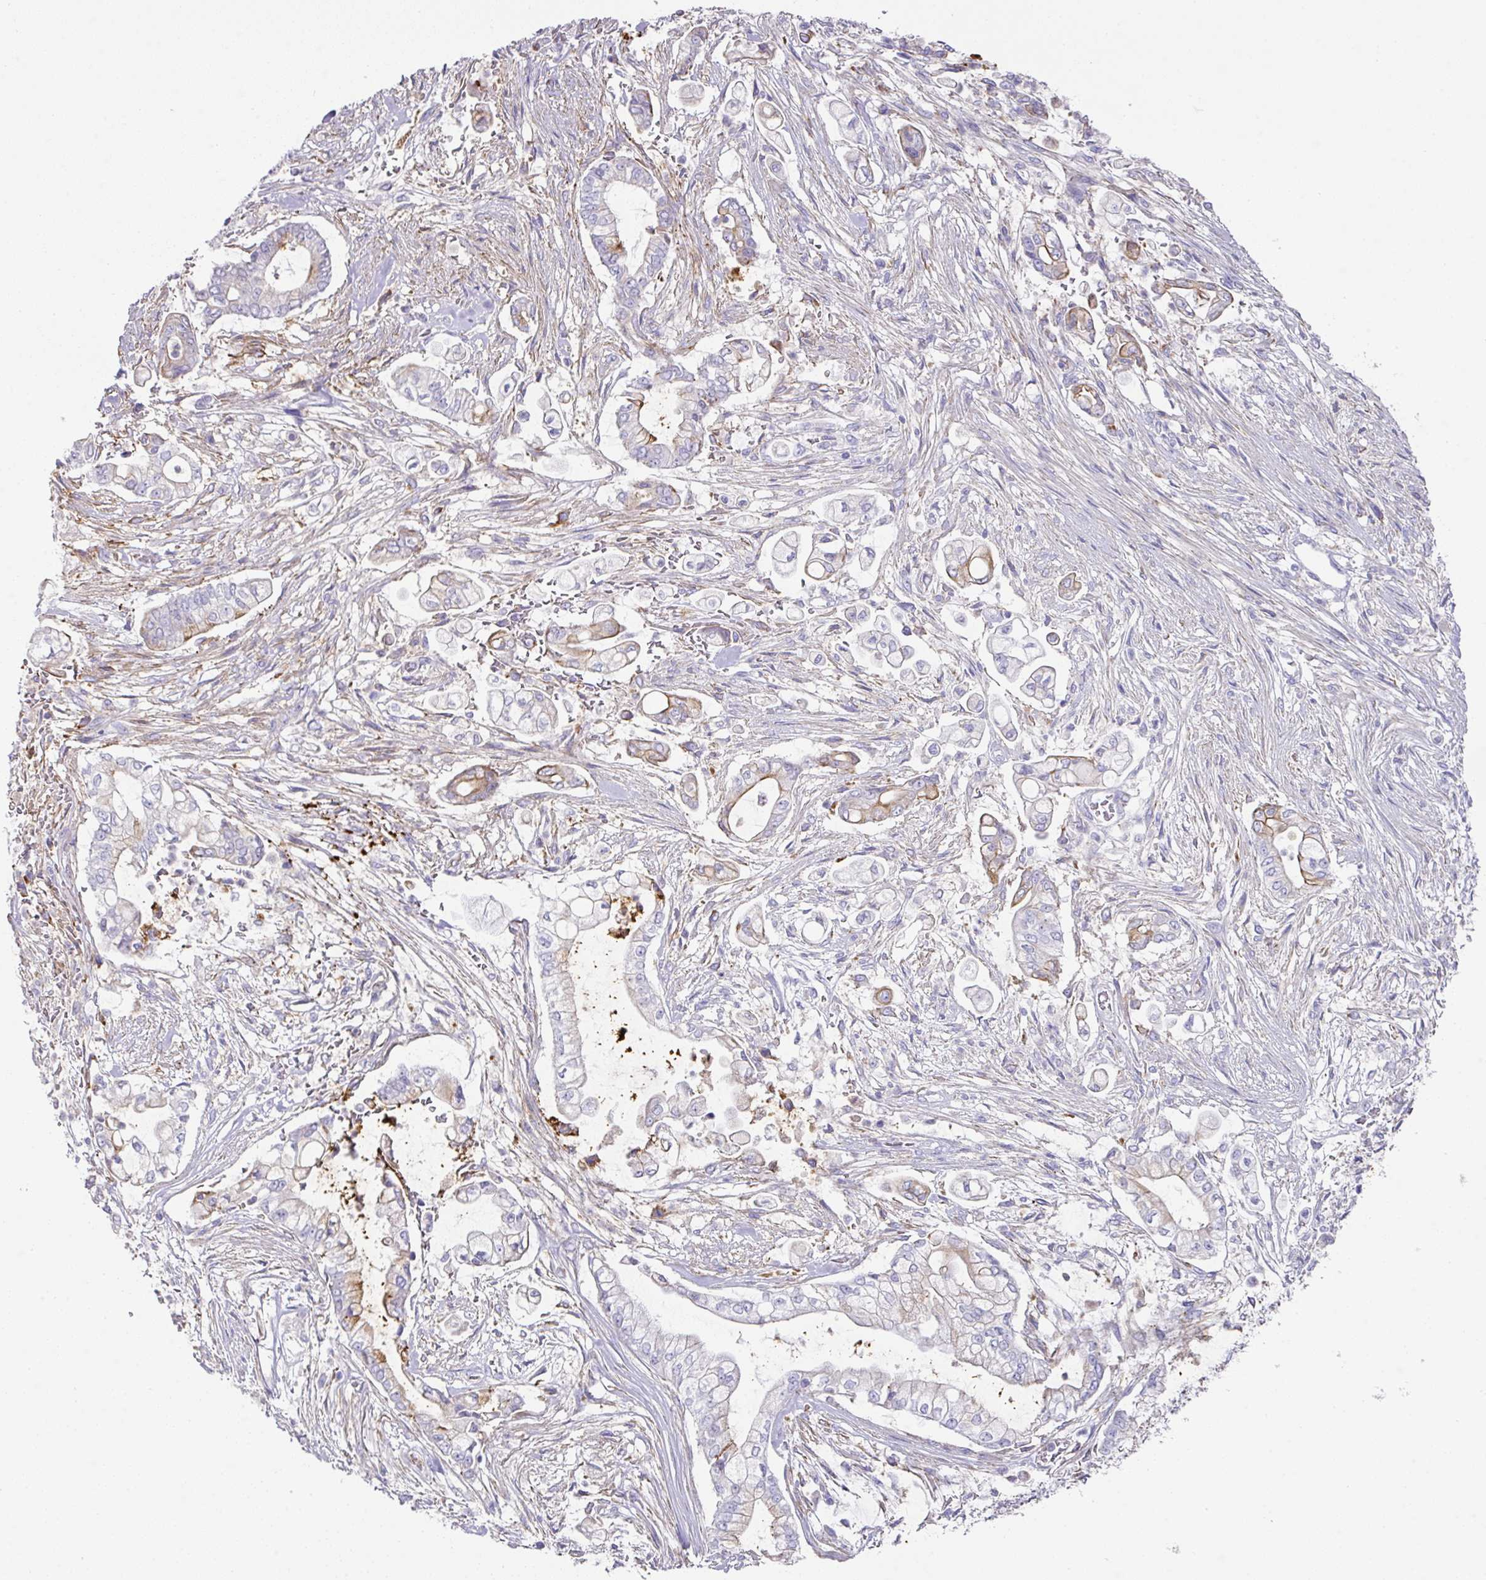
{"staining": {"intensity": "moderate", "quantity": "<25%", "location": "cytoplasmic/membranous"}, "tissue": "pancreatic cancer", "cell_type": "Tumor cells", "image_type": "cancer", "snomed": [{"axis": "morphology", "description": "Adenocarcinoma, NOS"}, {"axis": "topography", "description": "Pancreas"}], "caption": "Tumor cells reveal low levels of moderate cytoplasmic/membranous expression in approximately <25% of cells in human pancreatic cancer (adenocarcinoma).", "gene": "TARM1", "patient": {"sex": "female", "age": 69}}